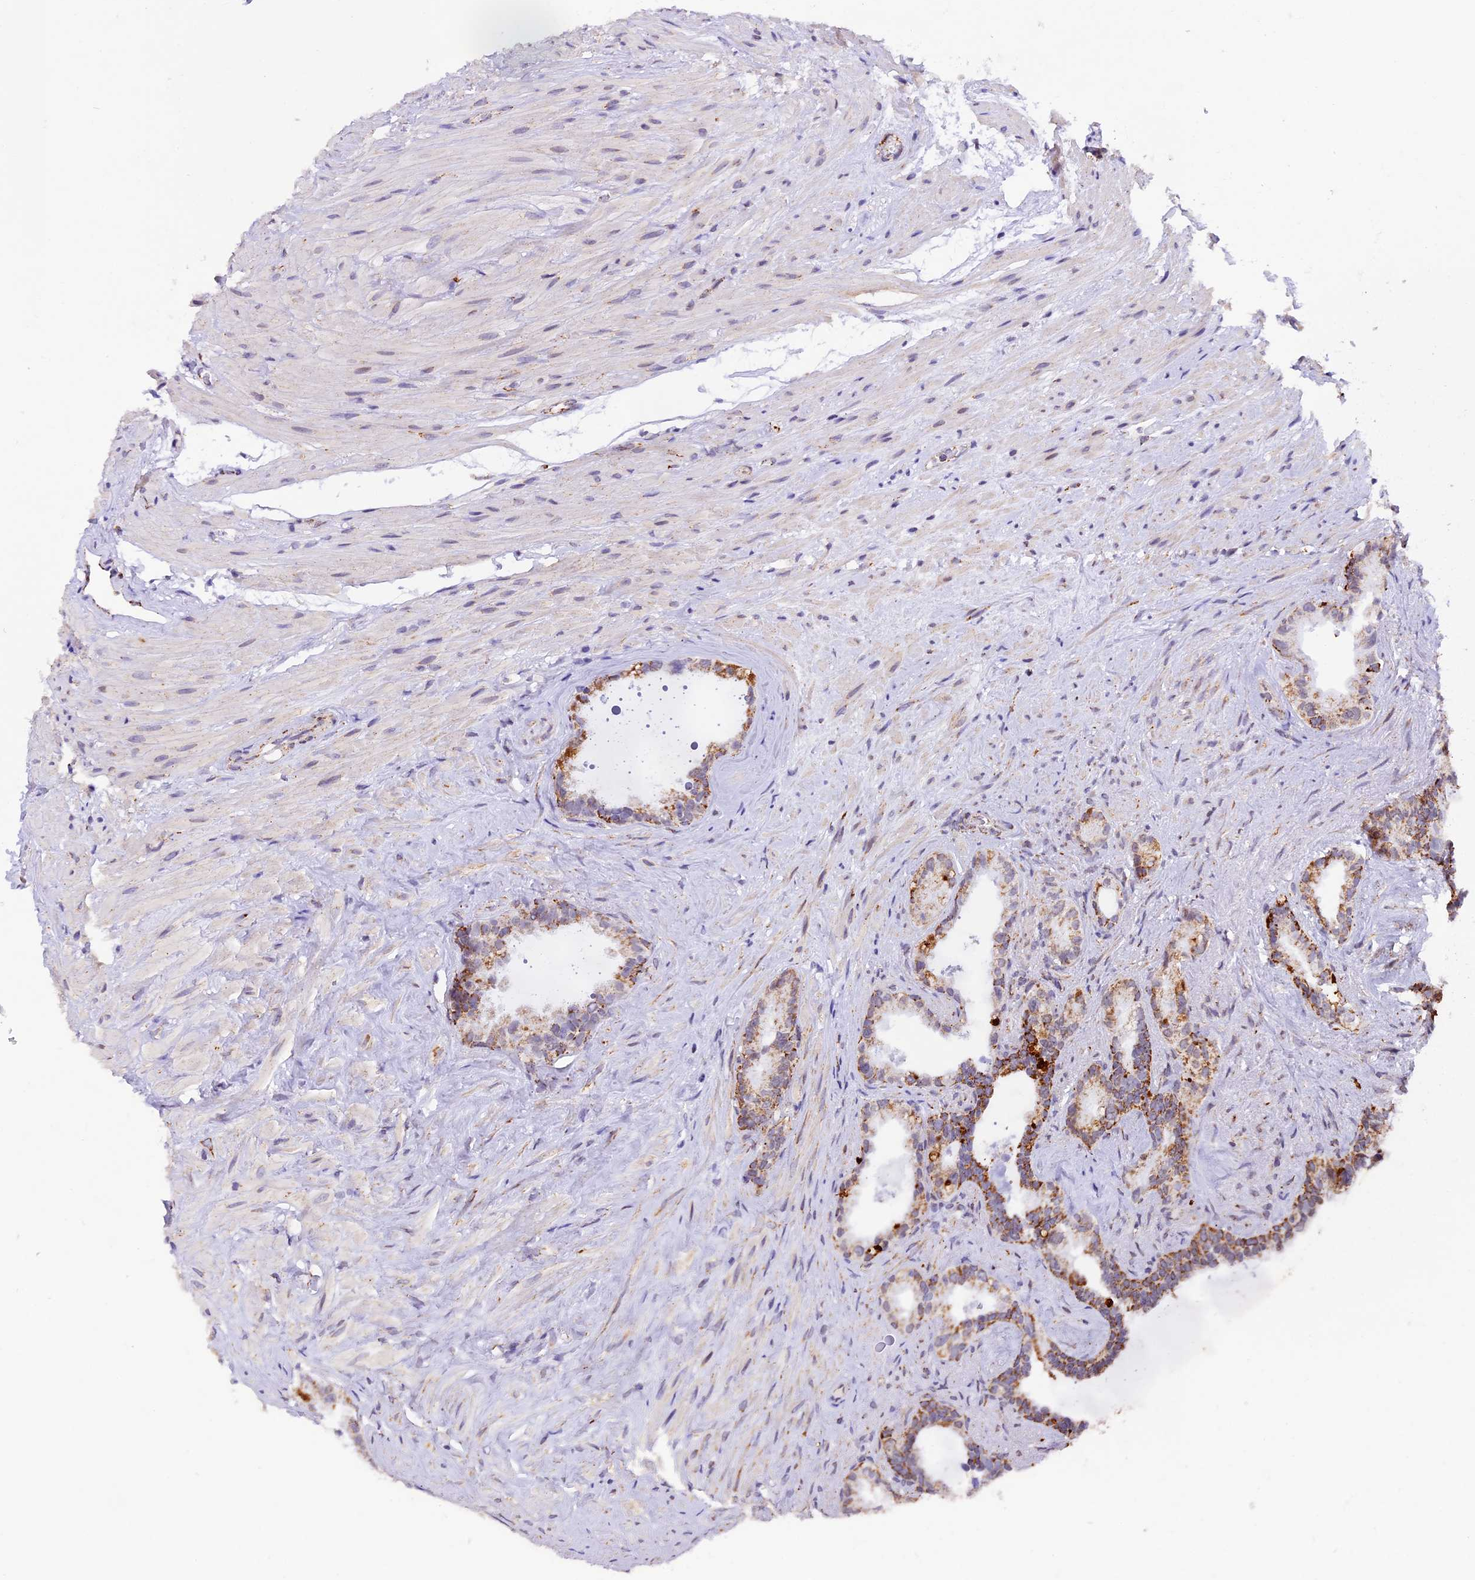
{"staining": {"intensity": "moderate", "quantity": ">75%", "location": "cytoplasmic/membranous"}, "tissue": "seminal vesicle", "cell_type": "Glandular cells", "image_type": "normal", "snomed": [{"axis": "morphology", "description": "Normal tissue, NOS"}, {"axis": "topography", "description": "Prostate"}, {"axis": "topography", "description": "Seminal veicle"}], "caption": "A medium amount of moderate cytoplasmic/membranous positivity is appreciated in about >75% of glandular cells in unremarkable seminal vesicle. The protein is shown in brown color, while the nuclei are stained blue.", "gene": "TFAM", "patient": {"sex": "male", "age": 79}}